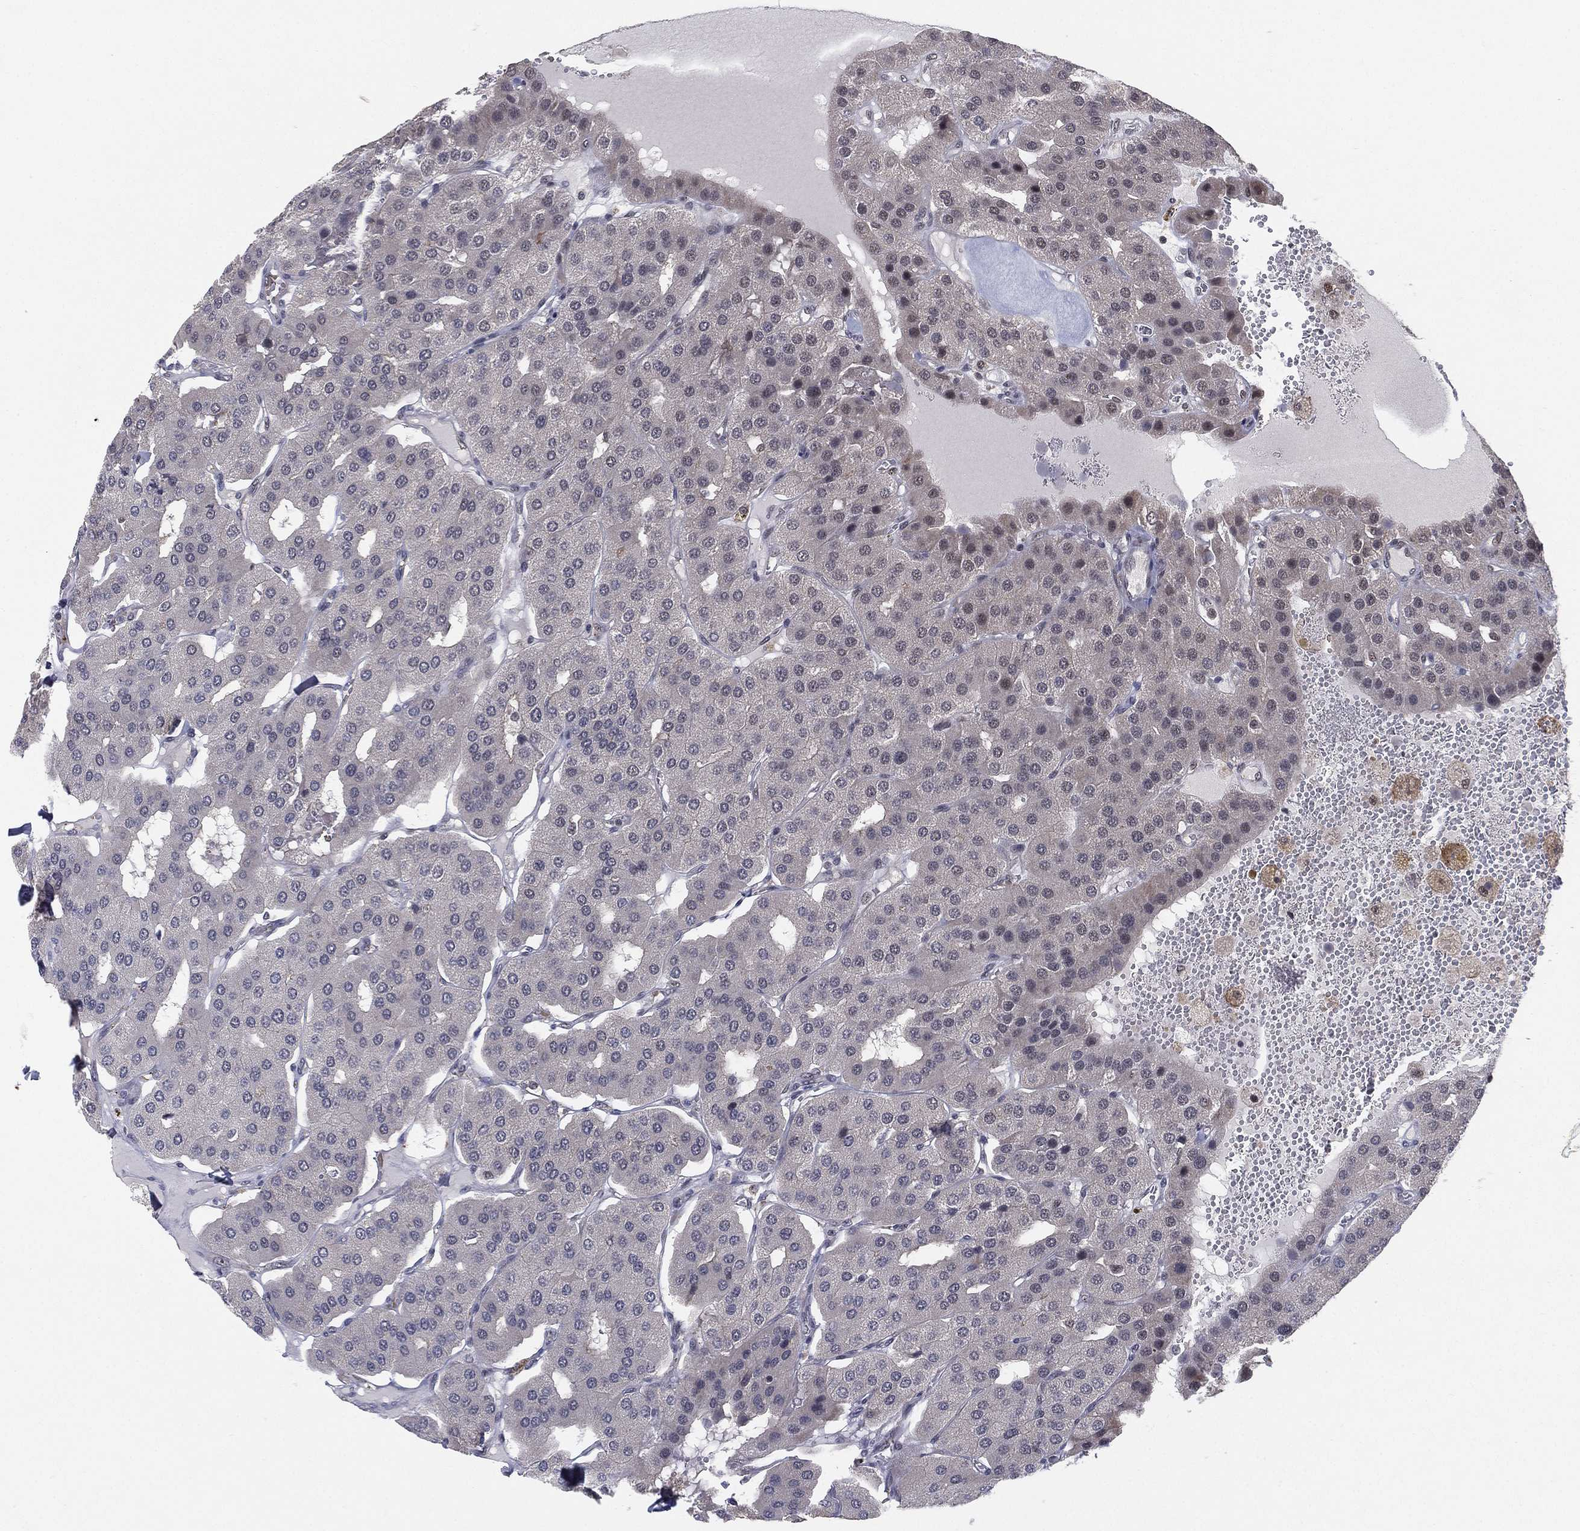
{"staining": {"intensity": "negative", "quantity": "none", "location": "none"}, "tissue": "parathyroid gland", "cell_type": "Glandular cells", "image_type": "normal", "snomed": [{"axis": "morphology", "description": "Normal tissue, NOS"}, {"axis": "morphology", "description": "Adenoma, NOS"}, {"axis": "topography", "description": "Parathyroid gland"}], "caption": "Human parathyroid gland stained for a protein using immunohistochemistry (IHC) displays no positivity in glandular cells.", "gene": "DGCR8", "patient": {"sex": "female", "age": 86}}